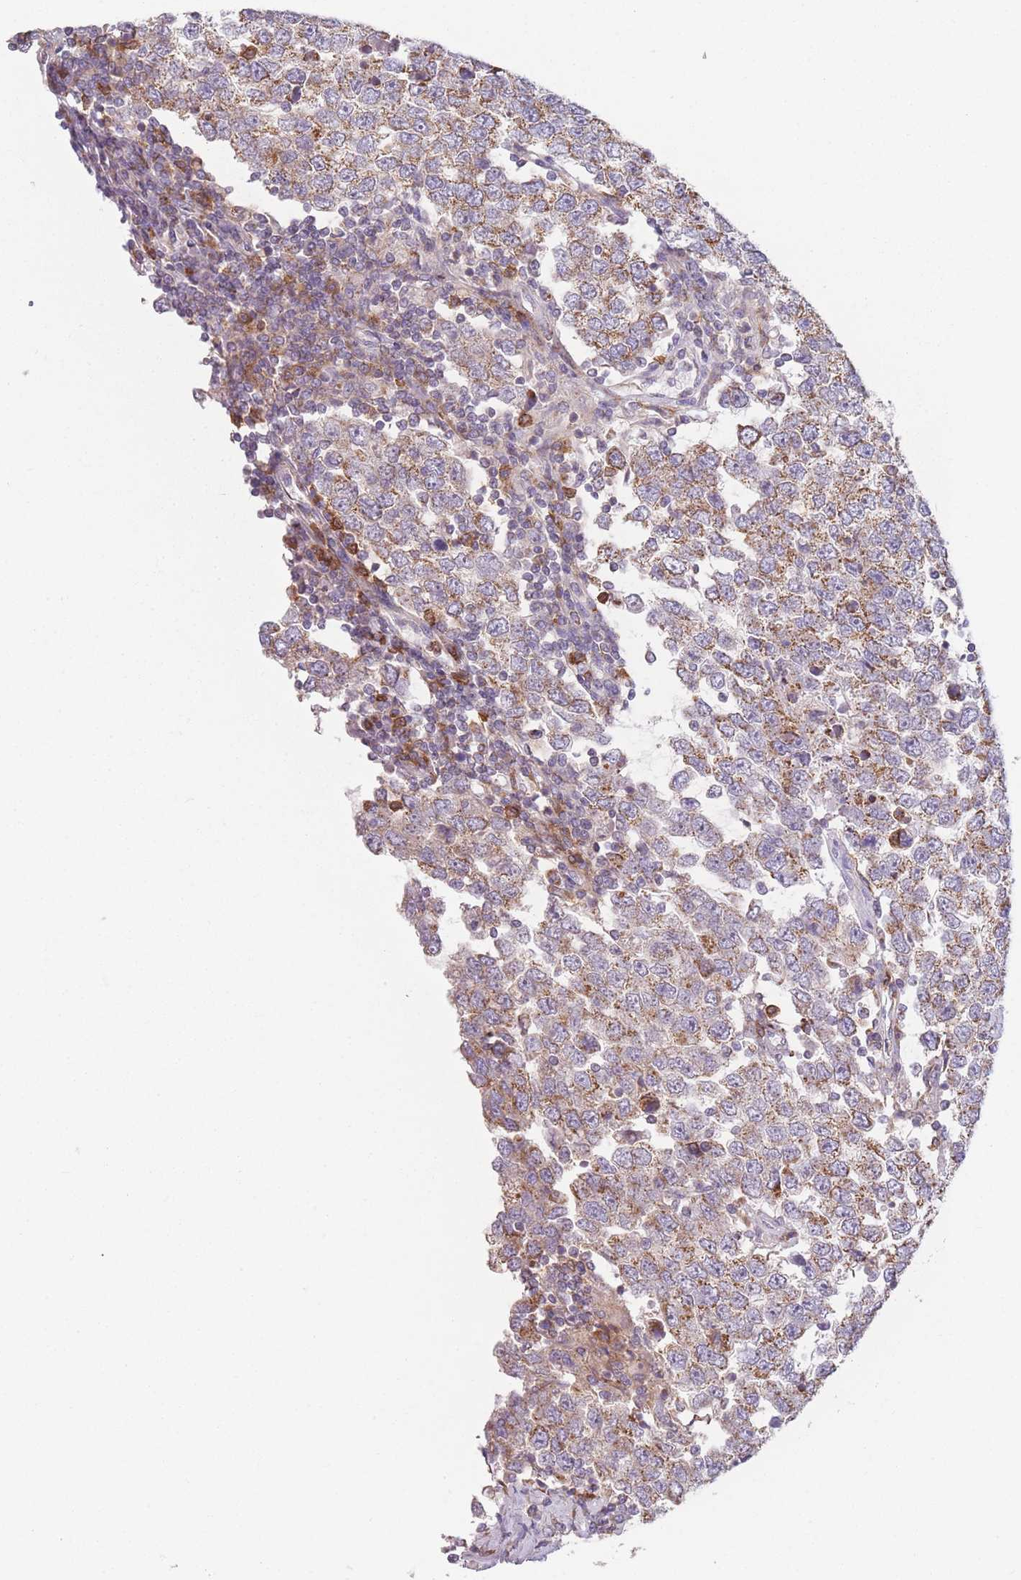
{"staining": {"intensity": "moderate", "quantity": ">75%", "location": "cytoplasmic/membranous"}, "tissue": "testis cancer", "cell_type": "Tumor cells", "image_type": "cancer", "snomed": [{"axis": "morphology", "description": "Seminoma, NOS"}, {"axis": "morphology", "description": "Carcinoma, Embryonal, NOS"}, {"axis": "topography", "description": "Testis"}], "caption": "Testis cancer (seminoma) stained with a protein marker exhibits moderate staining in tumor cells.", "gene": "PRAM1", "patient": {"sex": "male", "age": 28}}